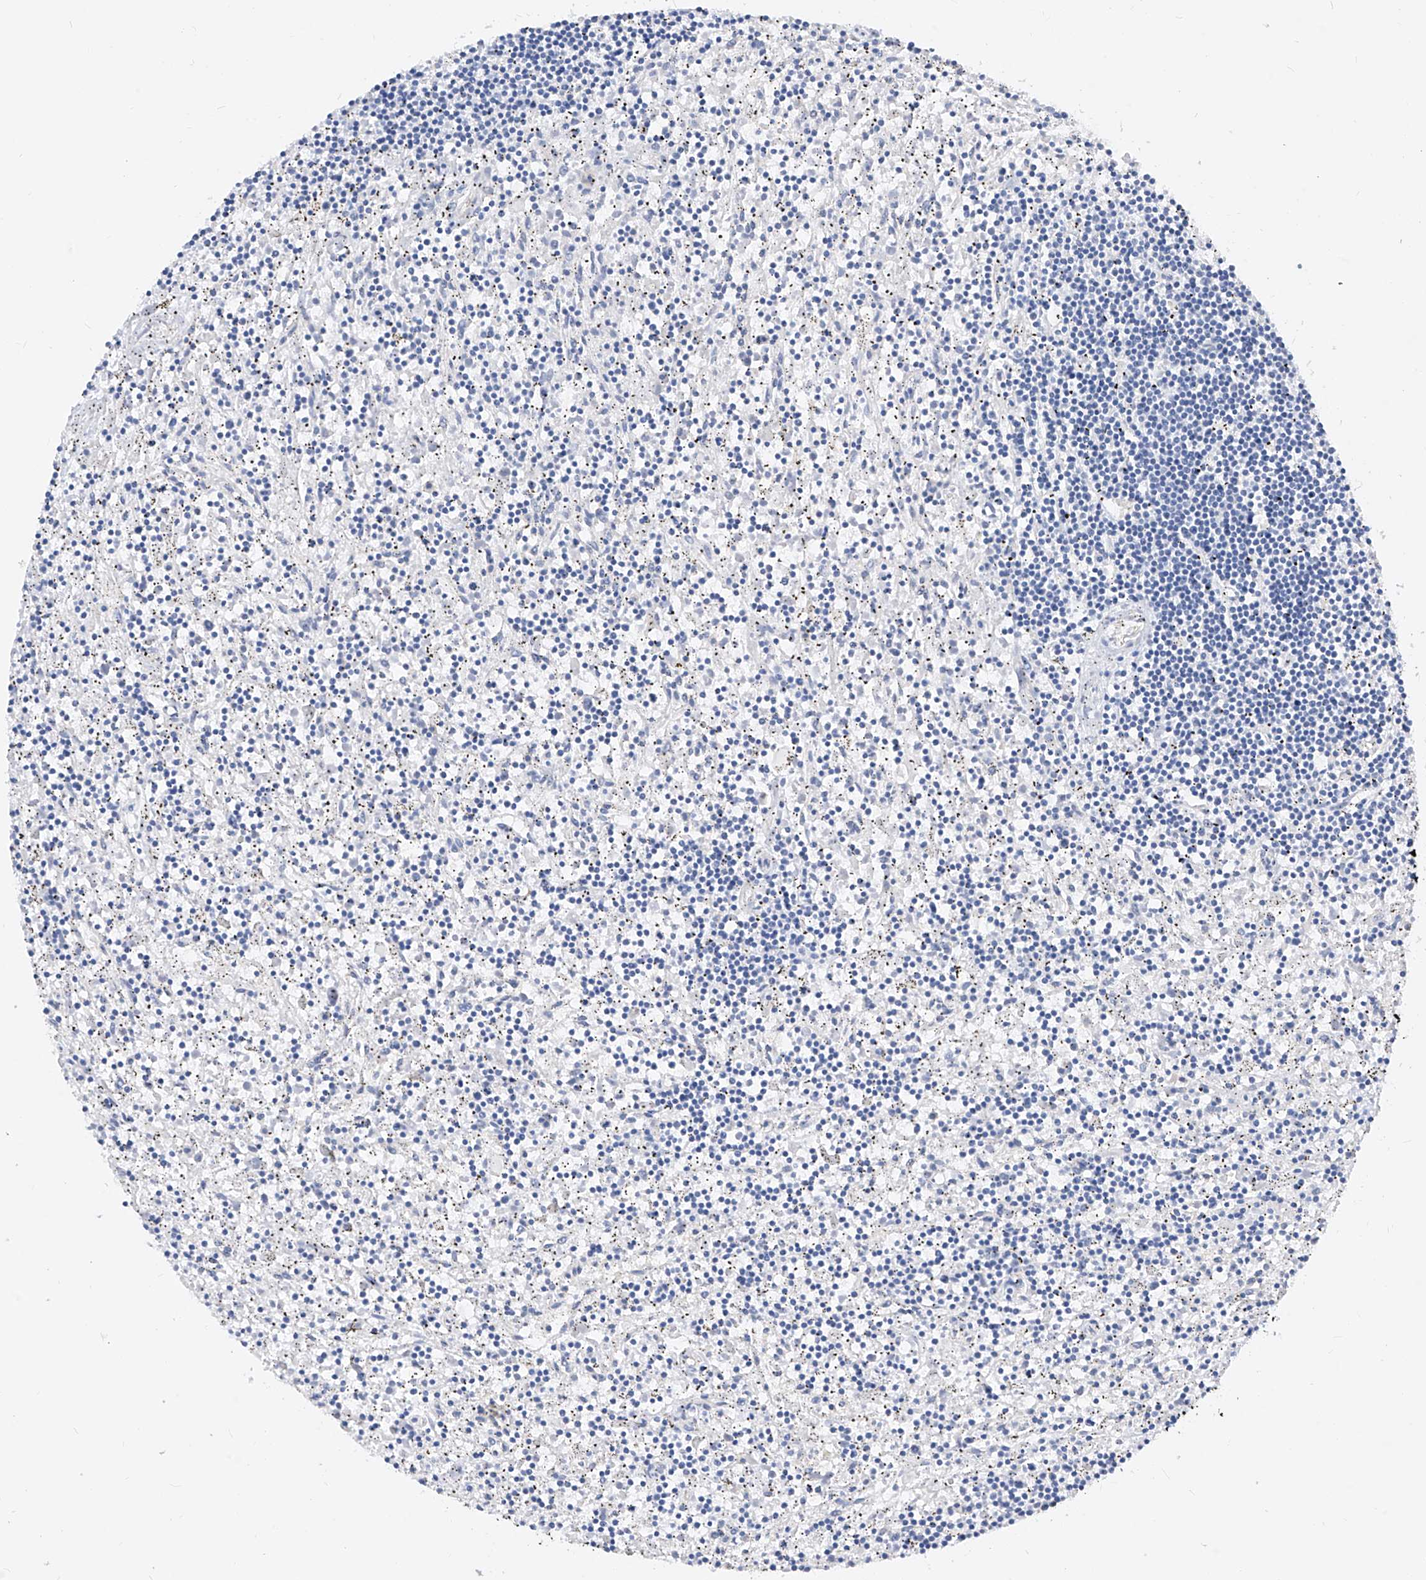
{"staining": {"intensity": "negative", "quantity": "none", "location": "none"}, "tissue": "lymphoma", "cell_type": "Tumor cells", "image_type": "cancer", "snomed": [{"axis": "morphology", "description": "Malignant lymphoma, non-Hodgkin's type, Low grade"}, {"axis": "topography", "description": "Spleen"}], "caption": "High power microscopy image of an IHC image of low-grade malignant lymphoma, non-Hodgkin's type, revealing no significant staining in tumor cells.", "gene": "SCGB2A1", "patient": {"sex": "male", "age": 76}}